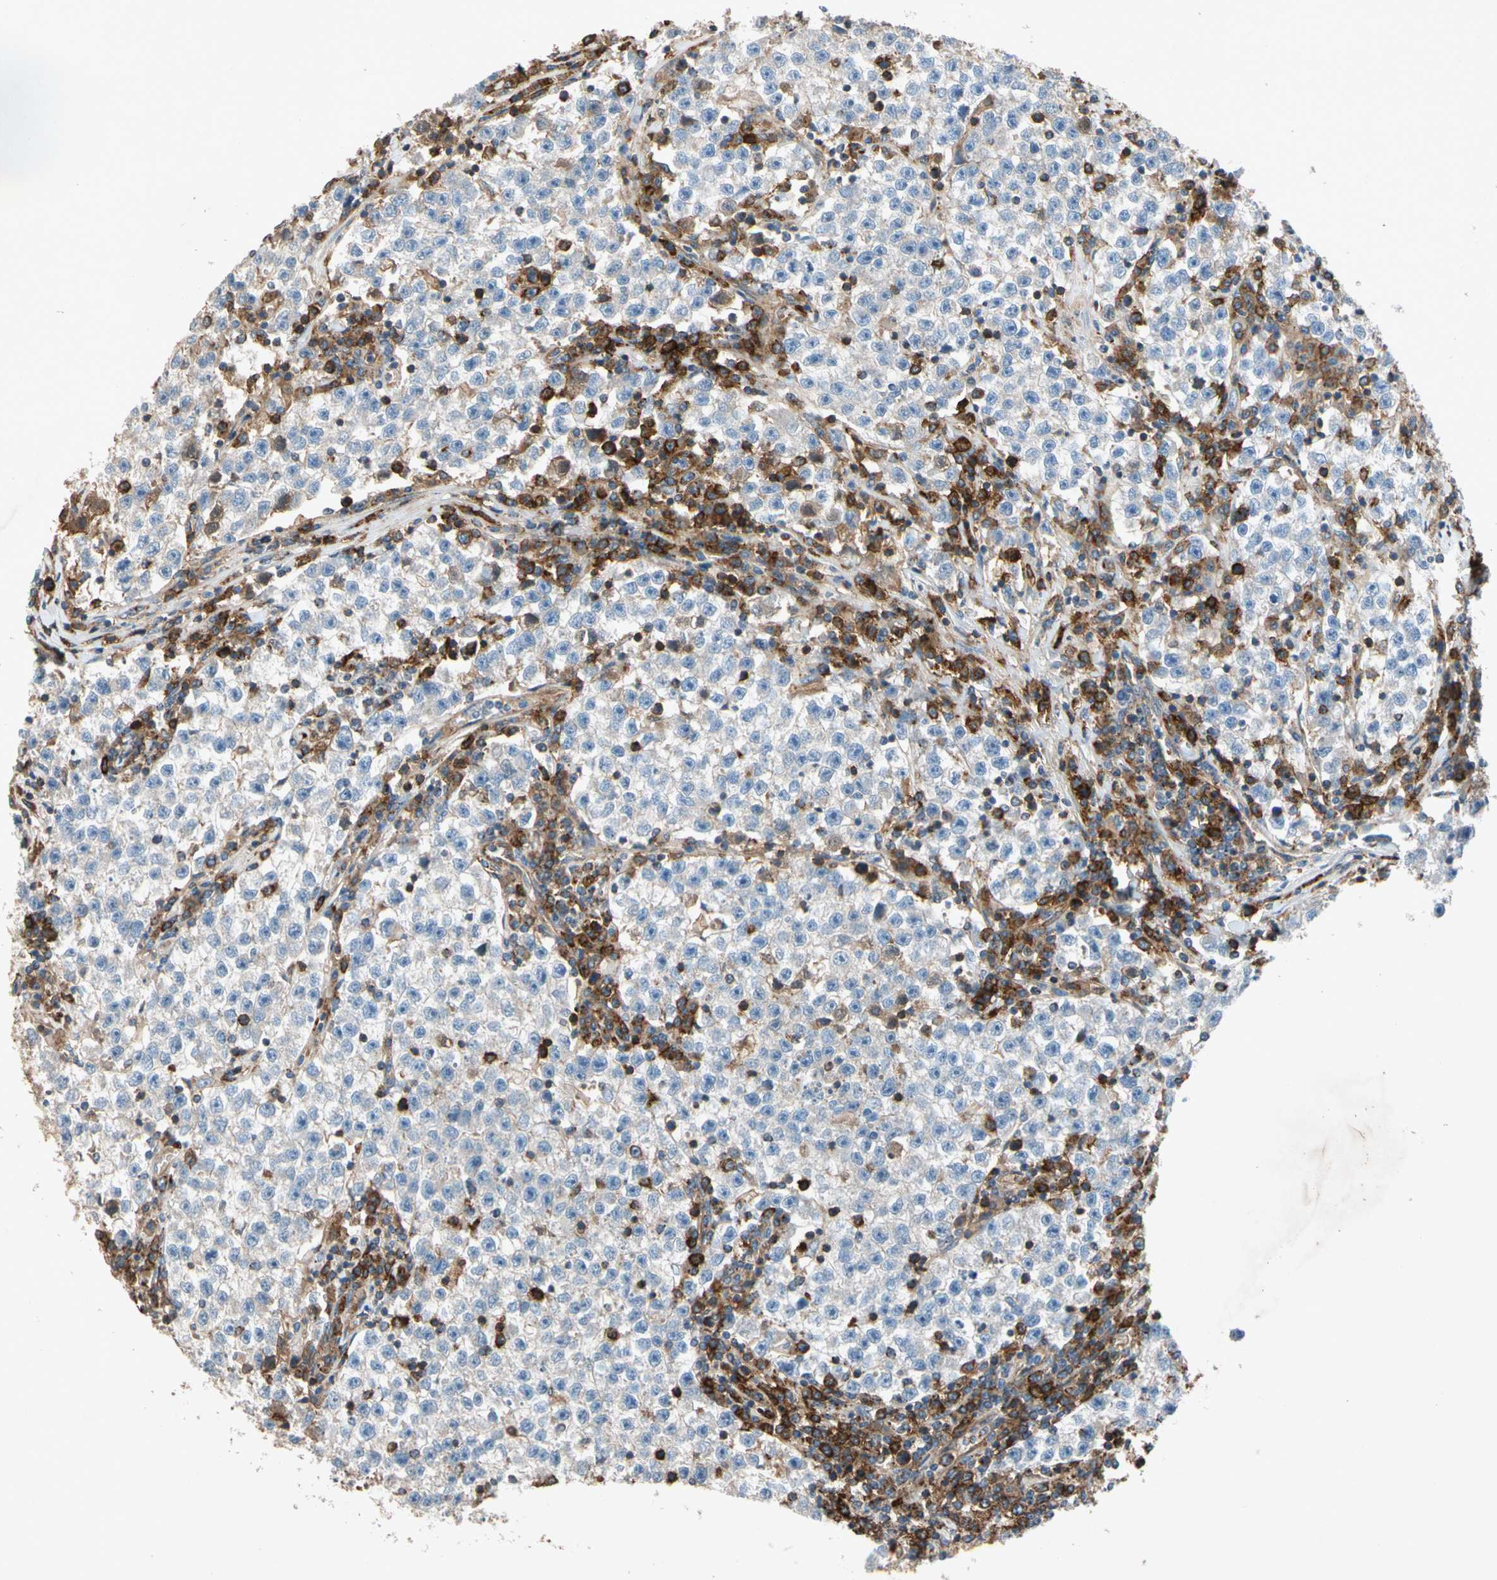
{"staining": {"intensity": "negative", "quantity": "none", "location": "none"}, "tissue": "testis cancer", "cell_type": "Tumor cells", "image_type": "cancer", "snomed": [{"axis": "morphology", "description": "Seminoma, NOS"}, {"axis": "topography", "description": "Testis"}], "caption": "Micrograph shows no significant protein staining in tumor cells of testis seminoma.", "gene": "NDFIP2", "patient": {"sex": "male", "age": 22}}